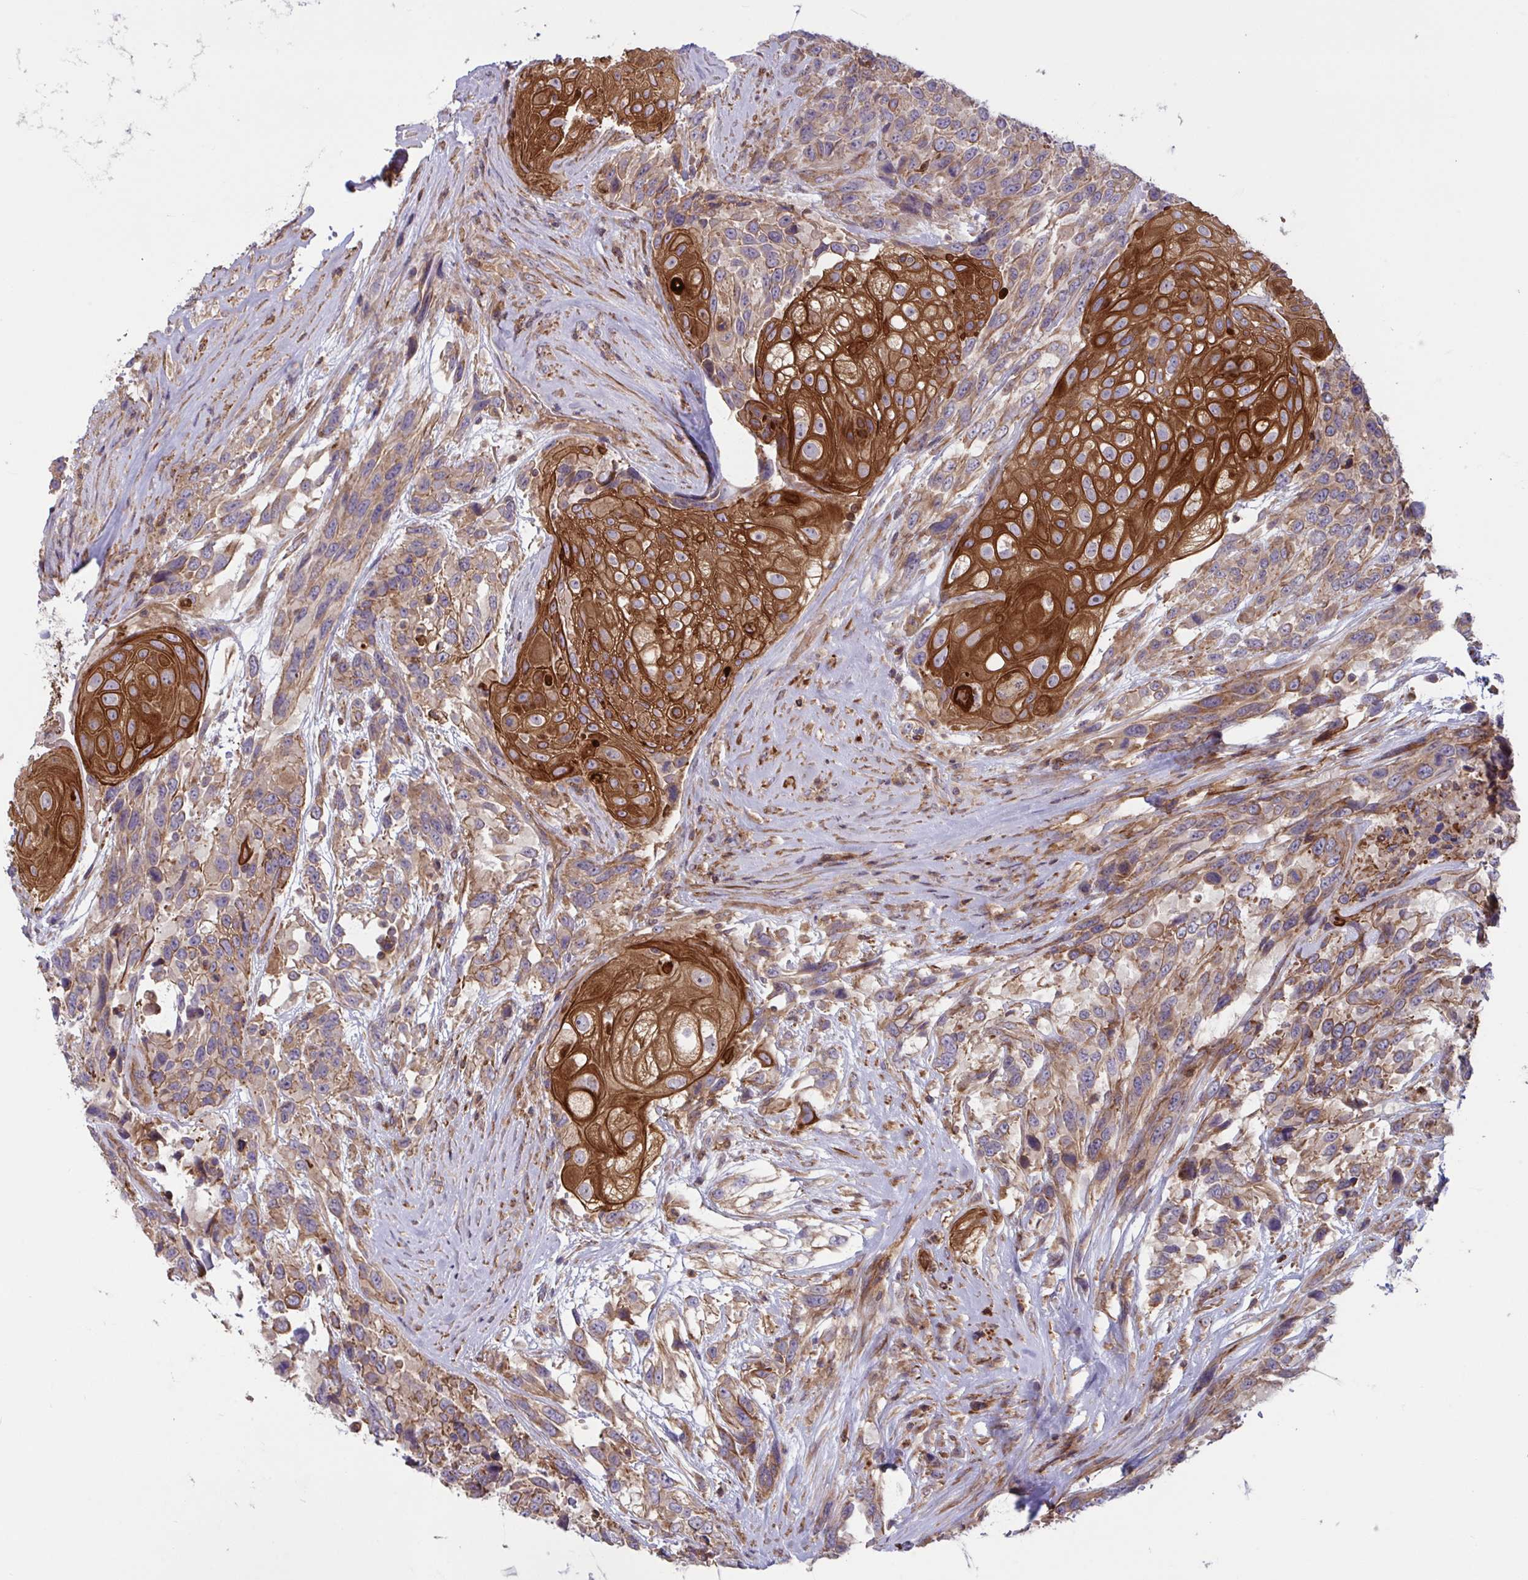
{"staining": {"intensity": "strong", "quantity": "25%-75%", "location": "cytoplasmic/membranous"}, "tissue": "urothelial cancer", "cell_type": "Tumor cells", "image_type": "cancer", "snomed": [{"axis": "morphology", "description": "Urothelial carcinoma, High grade"}, {"axis": "topography", "description": "Urinary bladder"}], "caption": "Tumor cells demonstrate high levels of strong cytoplasmic/membranous expression in about 25%-75% of cells in human urothelial cancer. (Brightfield microscopy of DAB IHC at high magnification).", "gene": "TANK", "patient": {"sex": "female", "age": 70}}